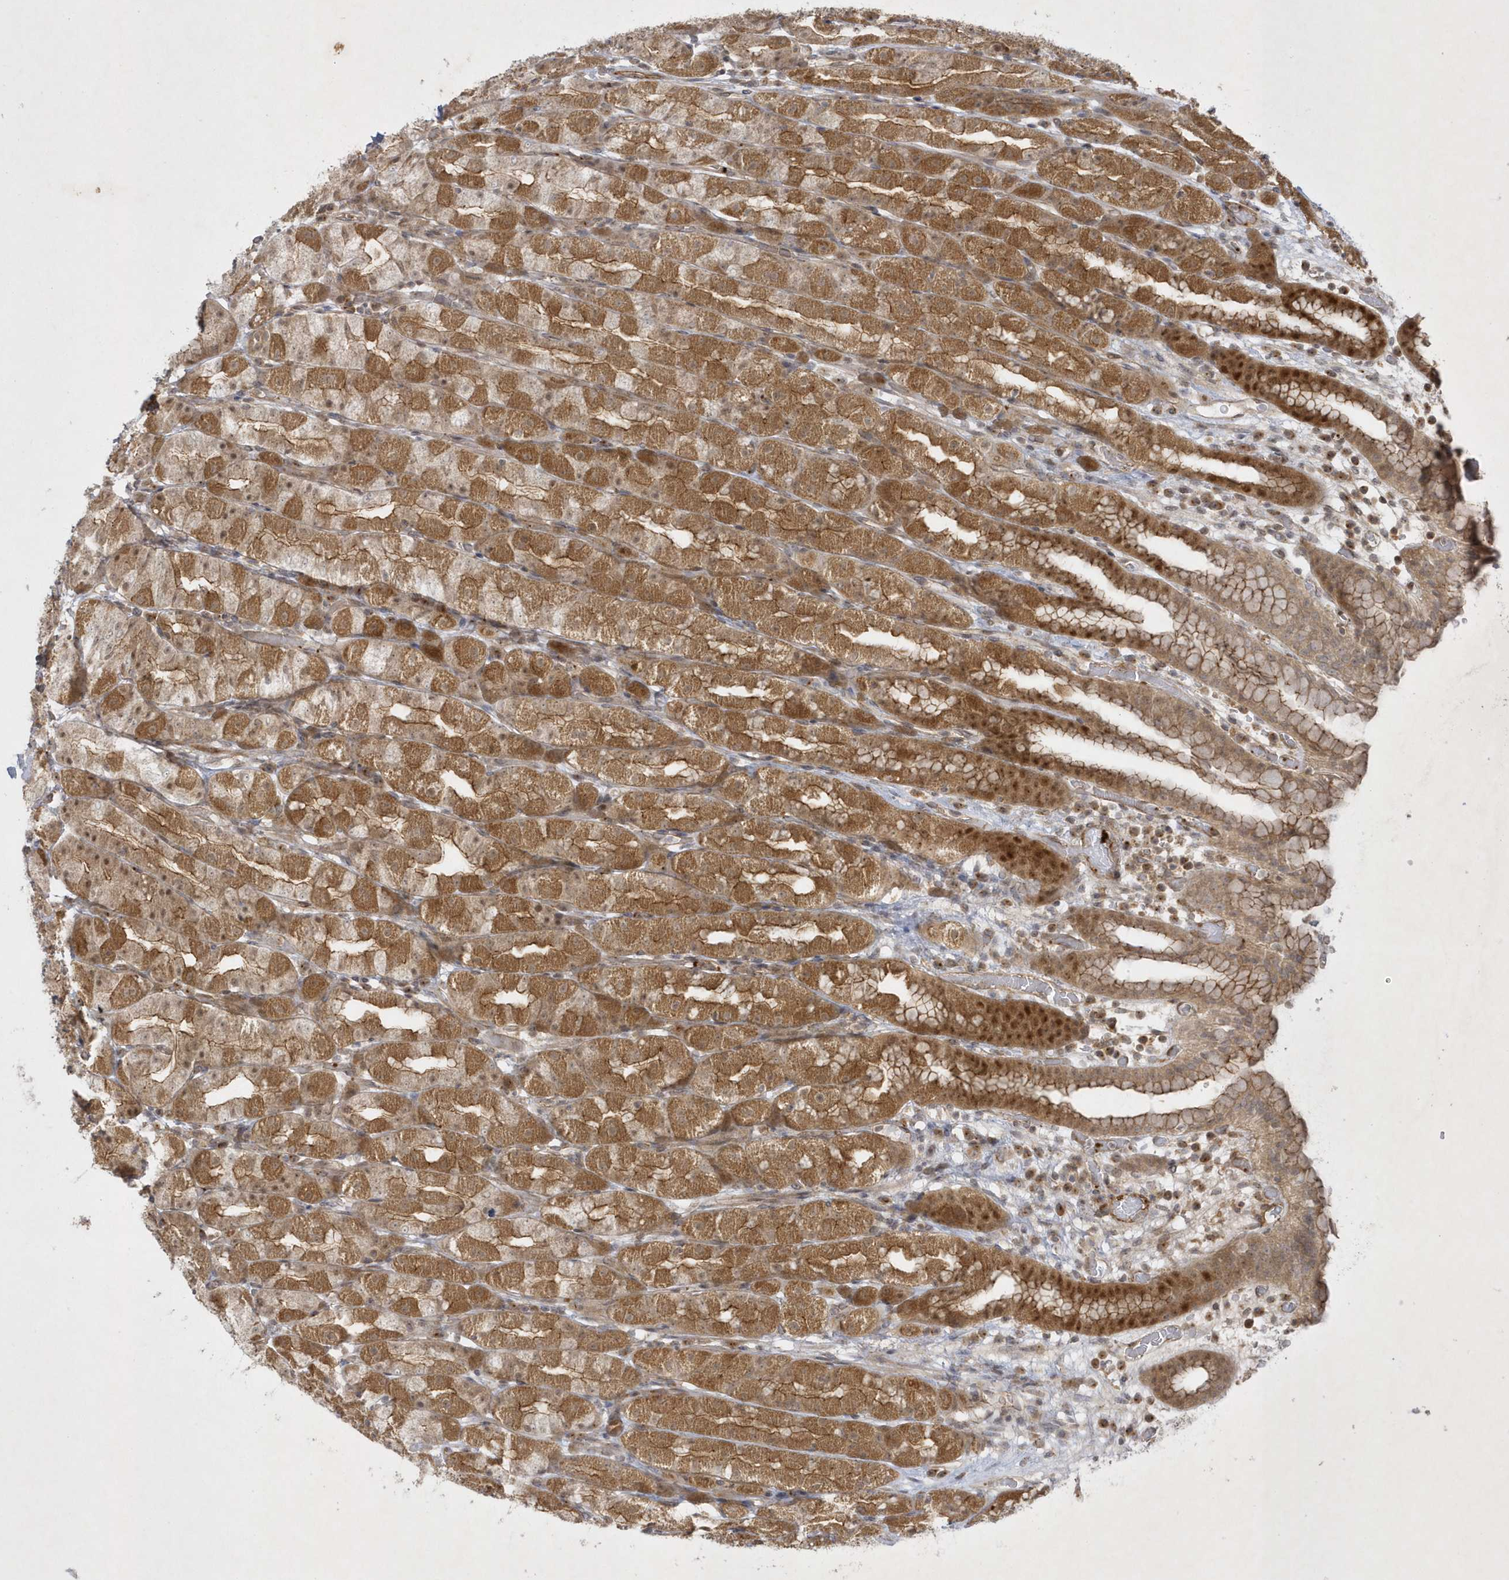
{"staining": {"intensity": "moderate", "quantity": ">75%", "location": "cytoplasmic/membranous,nuclear"}, "tissue": "stomach", "cell_type": "Glandular cells", "image_type": "normal", "snomed": [{"axis": "morphology", "description": "Normal tissue, NOS"}, {"axis": "topography", "description": "Stomach, upper"}], "caption": "Benign stomach exhibits moderate cytoplasmic/membranous,nuclear expression in about >75% of glandular cells.", "gene": "NAF1", "patient": {"sex": "male", "age": 68}}